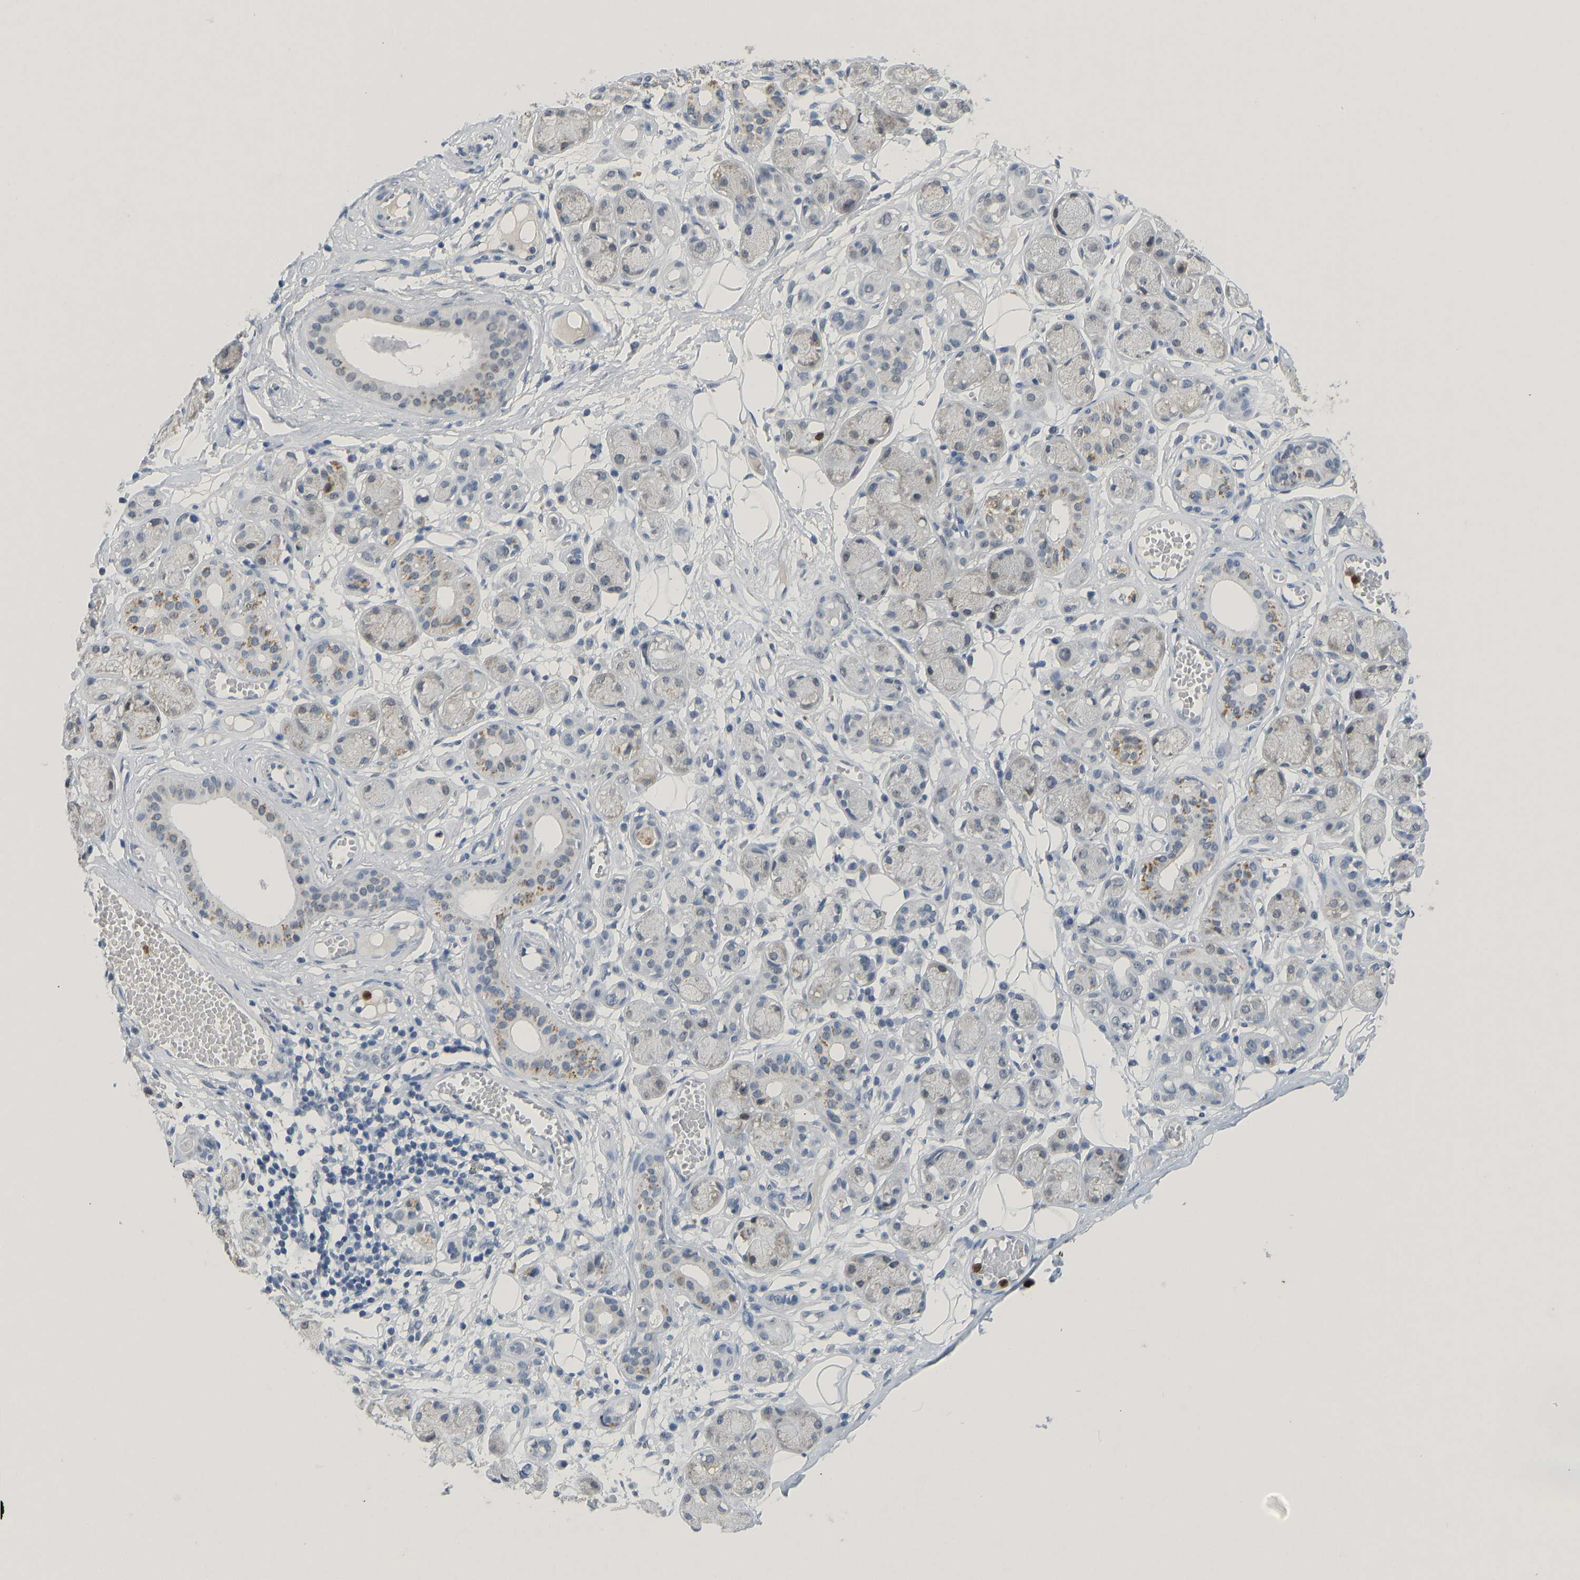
{"staining": {"intensity": "negative", "quantity": "none", "location": "none"}, "tissue": "adipose tissue", "cell_type": "Adipocytes", "image_type": "normal", "snomed": [{"axis": "morphology", "description": "Normal tissue, NOS"}, {"axis": "morphology", "description": "Inflammation, NOS"}, {"axis": "topography", "description": "Salivary gland"}, {"axis": "topography", "description": "Peripheral nerve tissue"}], "caption": "IHC histopathology image of unremarkable adipose tissue stained for a protein (brown), which exhibits no staining in adipocytes. The staining was performed using DAB to visualize the protein expression in brown, while the nuclei were stained in blue with hematoxylin (Magnification: 20x).", "gene": "TXNDC2", "patient": {"sex": "female", "age": 75}}